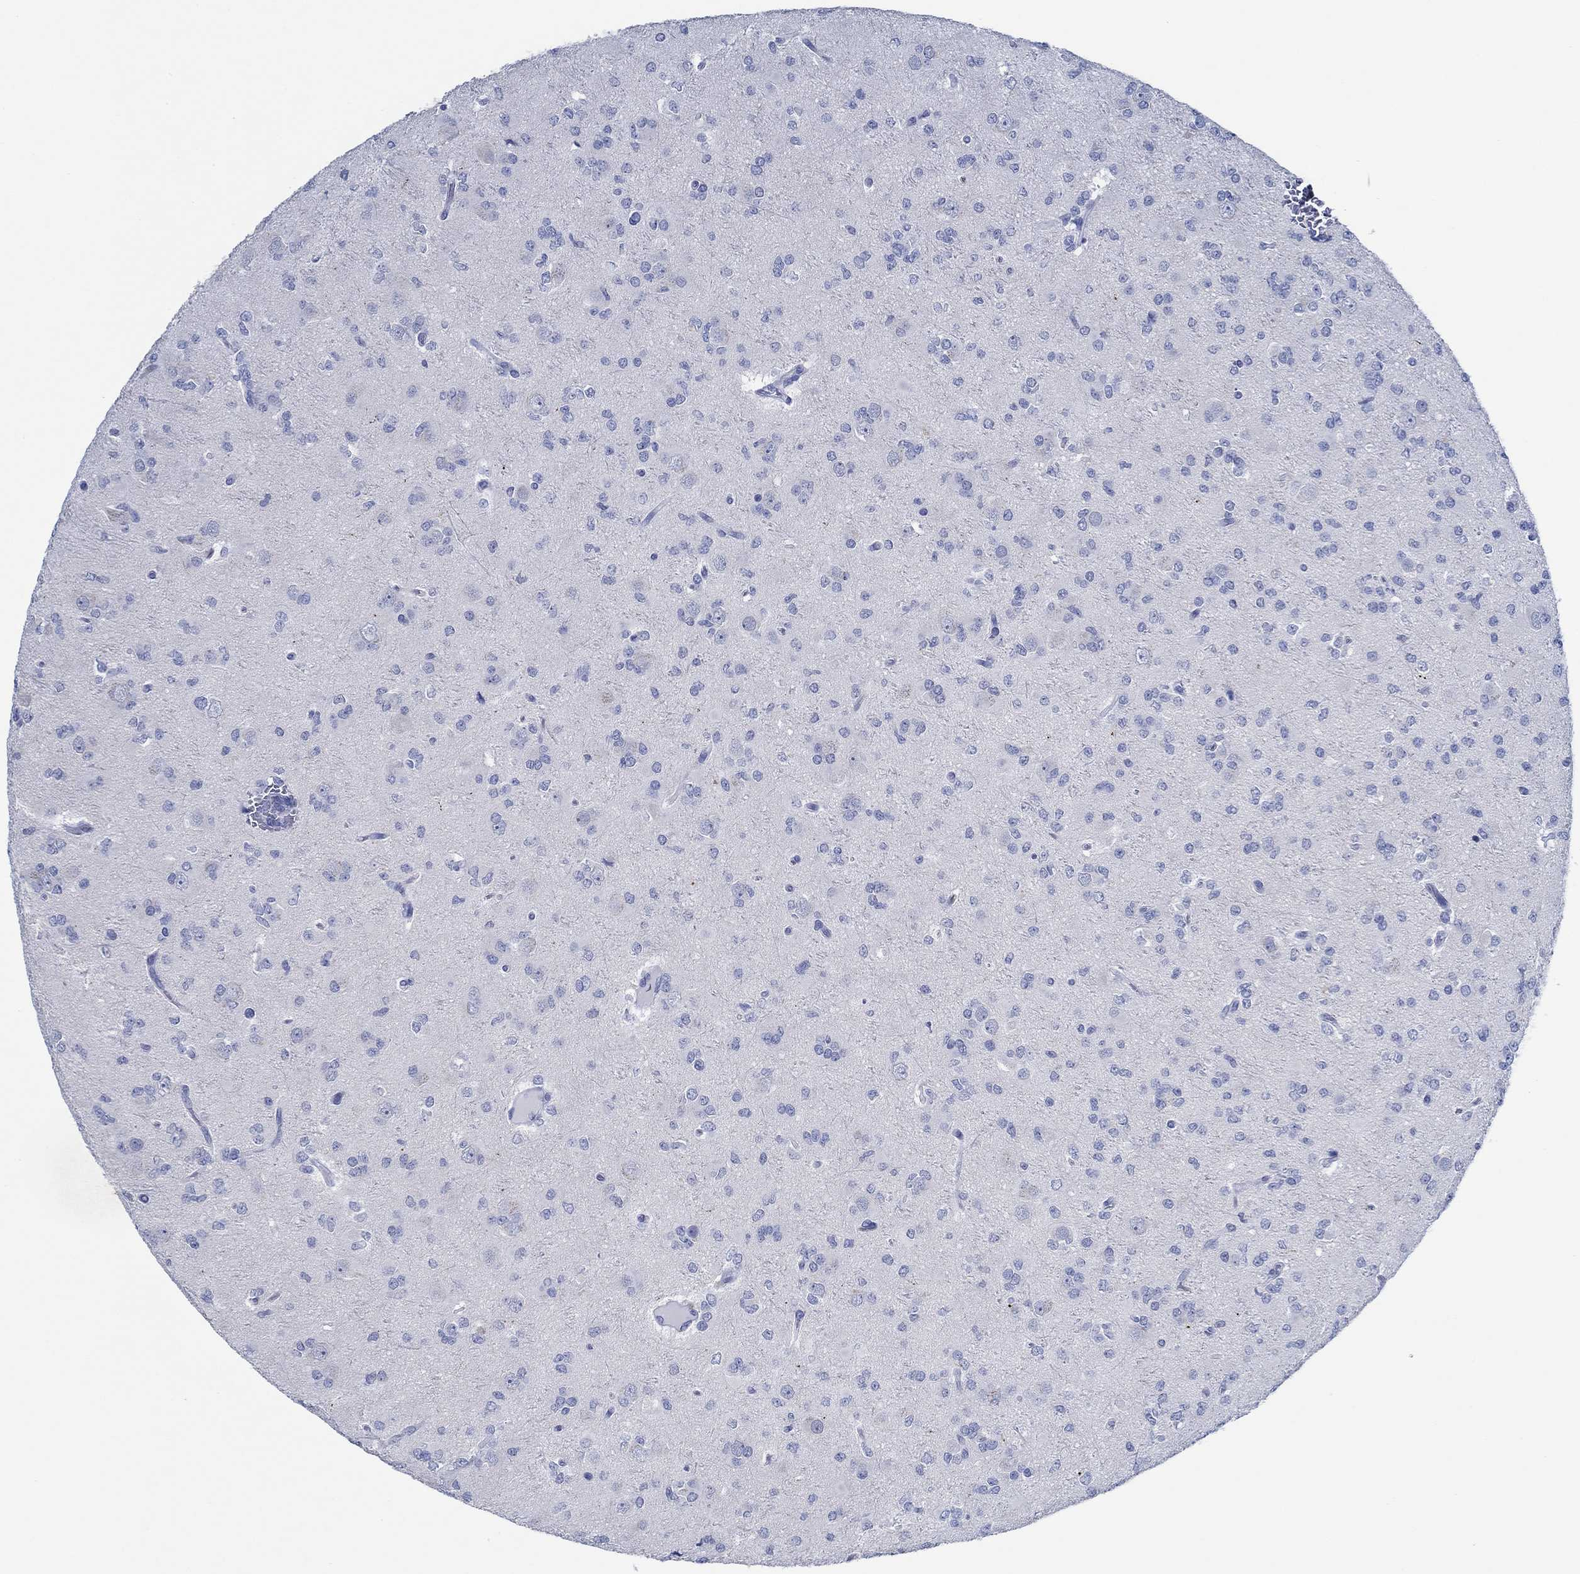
{"staining": {"intensity": "negative", "quantity": "none", "location": "none"}, "tissue": "glioma", "cell_type": "Tumor cells", "image_type": "cancer", "snomed": [{"axis": "morphology", "description": "Glioma, malignant, Low grade"}, {"axis": "topography", "description": "Brain"}], "caption": "Glioma was stained to show a protein in brown. There is no significant staining in tumor cells.", "gene": "ZNF671", "patient": {"sex": "male", "age": 27}}